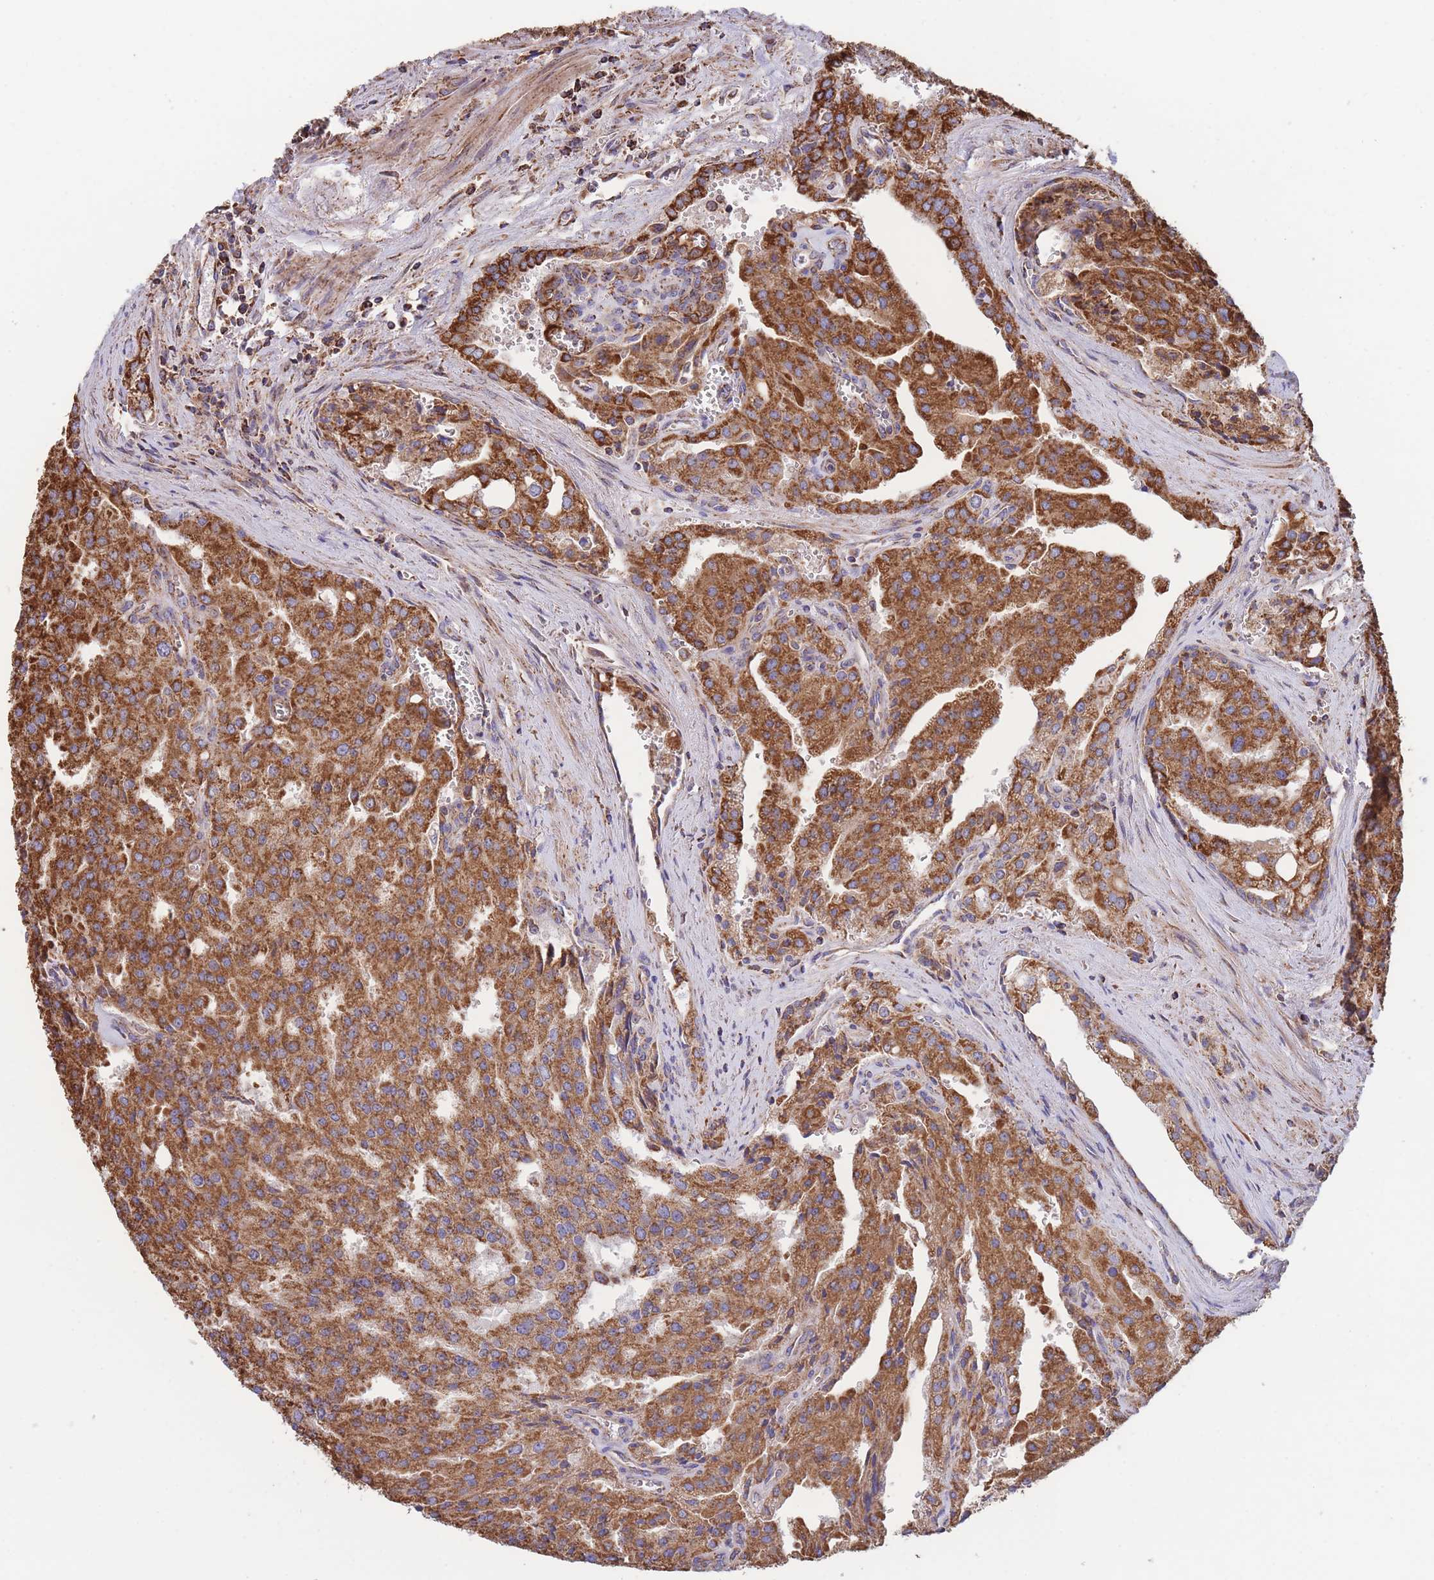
{"staining": {"intensity": "strong", "quantity": ">75%", "location": "cytoplasmic/membranous"}, "tissue": "prostate cancer", "cell_type": "Tumor cells", "image_type": "cancer", "snomed": [{"axis": "morphology", "description": "Adenocarcinoma, High grade"}, {"axis": "topography", "description": "Prostate"}], "caption": "Protein positivity by IHC demonstrates strong cytoplasmic/membranous positivity in about >75% of tumor cells in adenocarcinoma (high-grade) (prostate).", "gene": "FKBP8", "patient": {"sex": "male", "age": 68}}